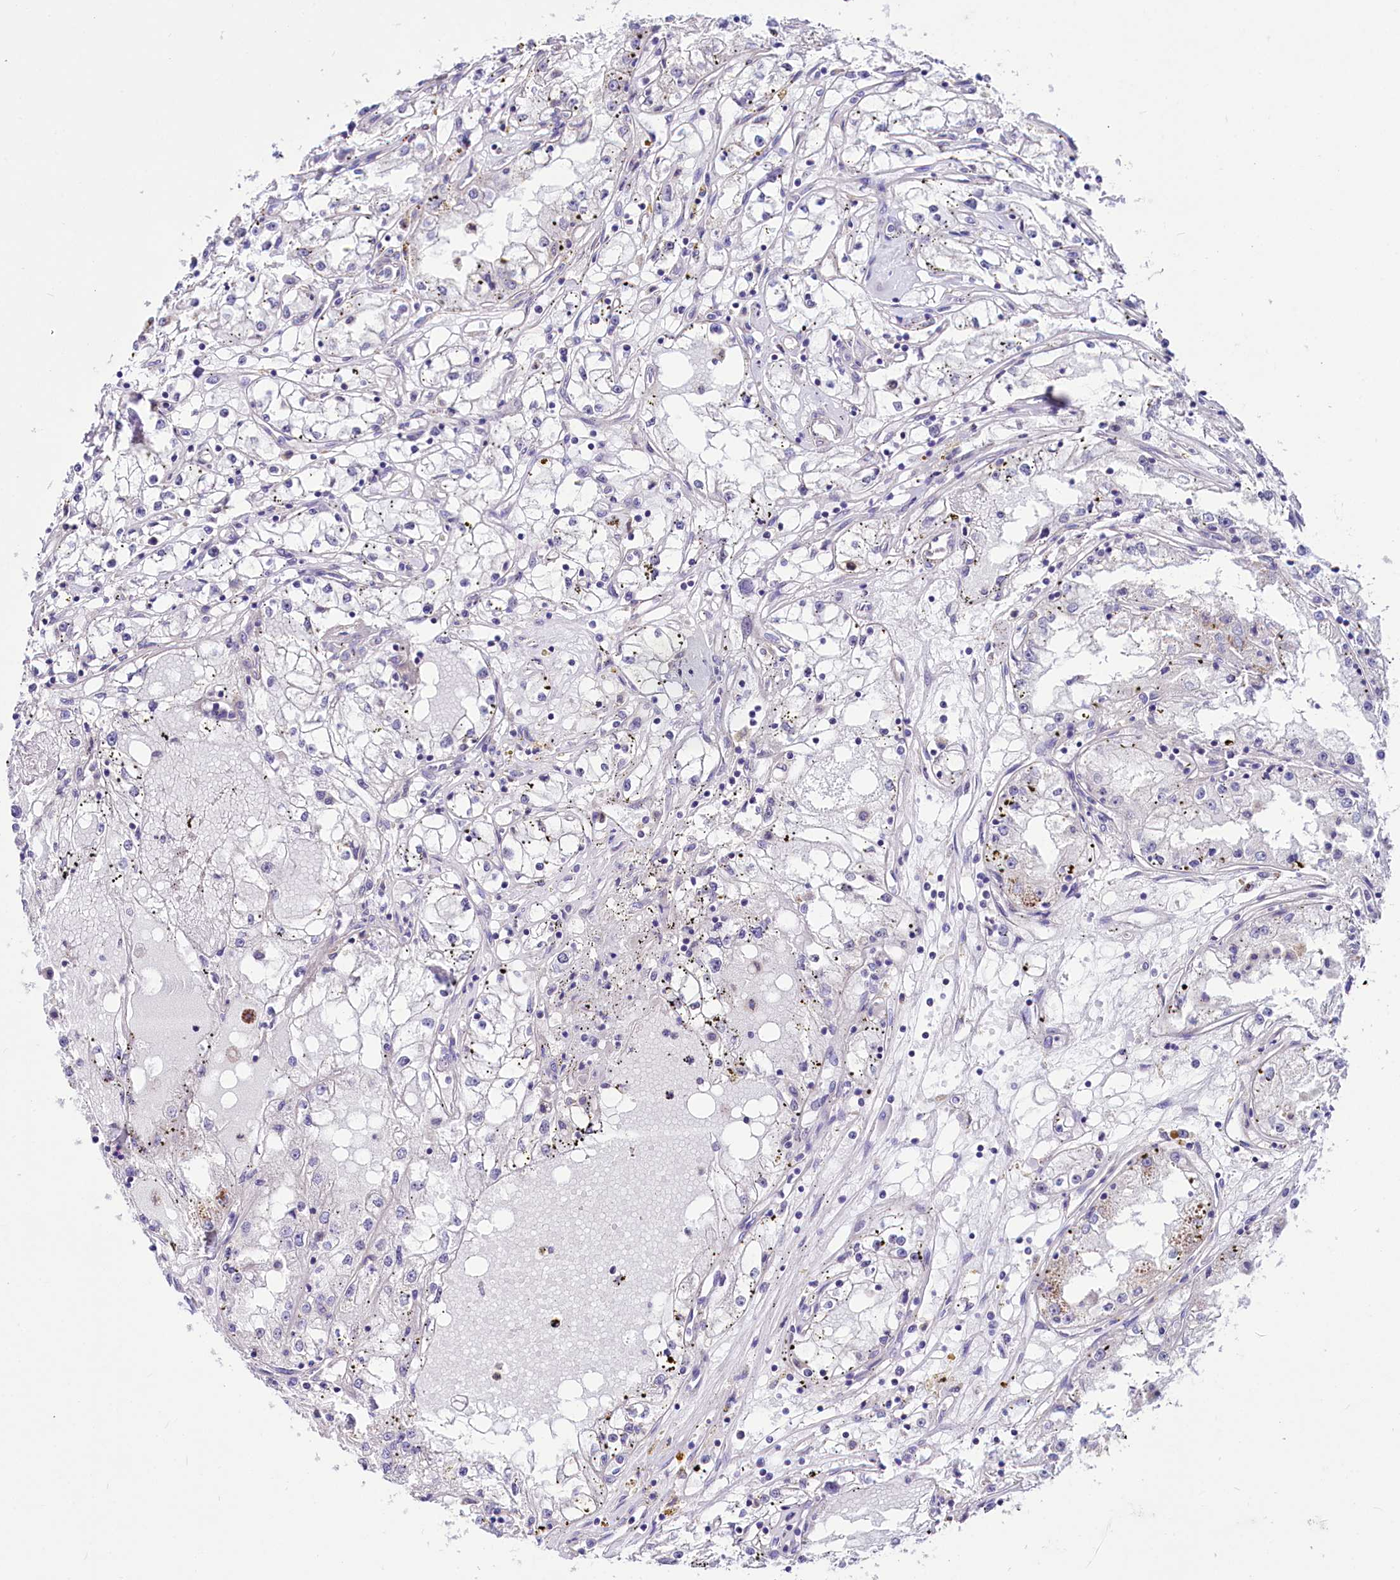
{"staining": {"intensity": "negative", "quantity": "none", "location": "none"}, "tissue": "renal cancer", "cell_type": "Tumor cells", "image_type": "cancer", "snomed": [{"axis": "morphology", "description": "Adenocarcinoma, NOS"}, {"axis": "topography", "description": "Kidney"}], "caption": "This is an IHC micrograph of renal cancer. There is no positivity in tumor cells.", "gene": "ABHD5", "patient": {"sex": "male", "age": 56}}